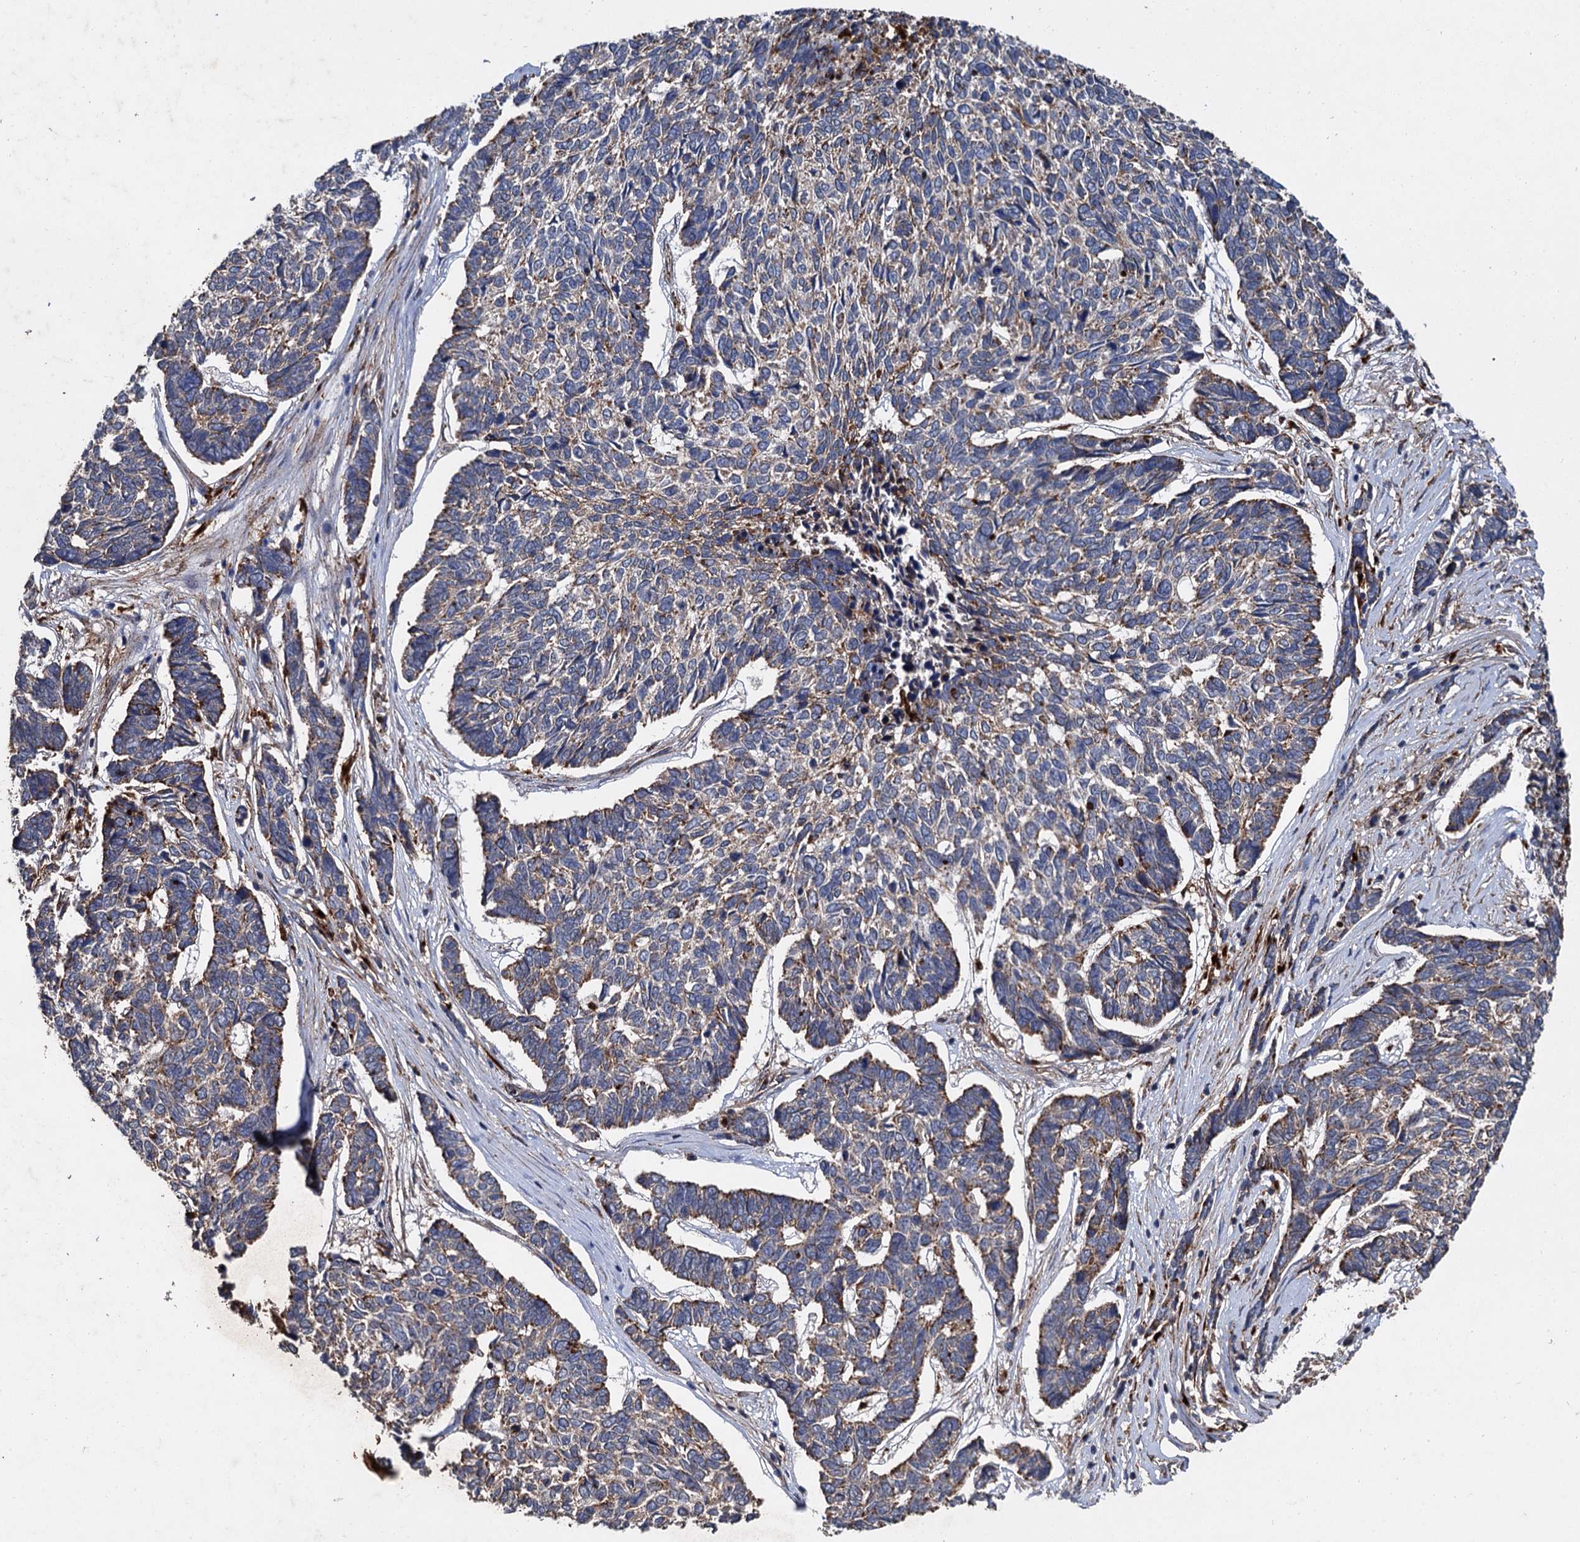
{"staining": {"intensity": "strong", "quantity": "<25%", "location": "cytoplasmic/membranous"}, "tissue": "skin cancer", "cell_type": "Tumor cells", "image_type": "cancer", "snomed": [{"axis": "morphology", "description": "Basal cell carcinoma"}, {"axis": "topography", "description": "Skin"}], "caption": "Basal cell carcinoma (skin) stained with IHC shows strong cytoplasmic/membranous staining in approximately <25% of tumor cells.", "gene": "GBA1", "patient": {"sex": "female", "age": 65}}